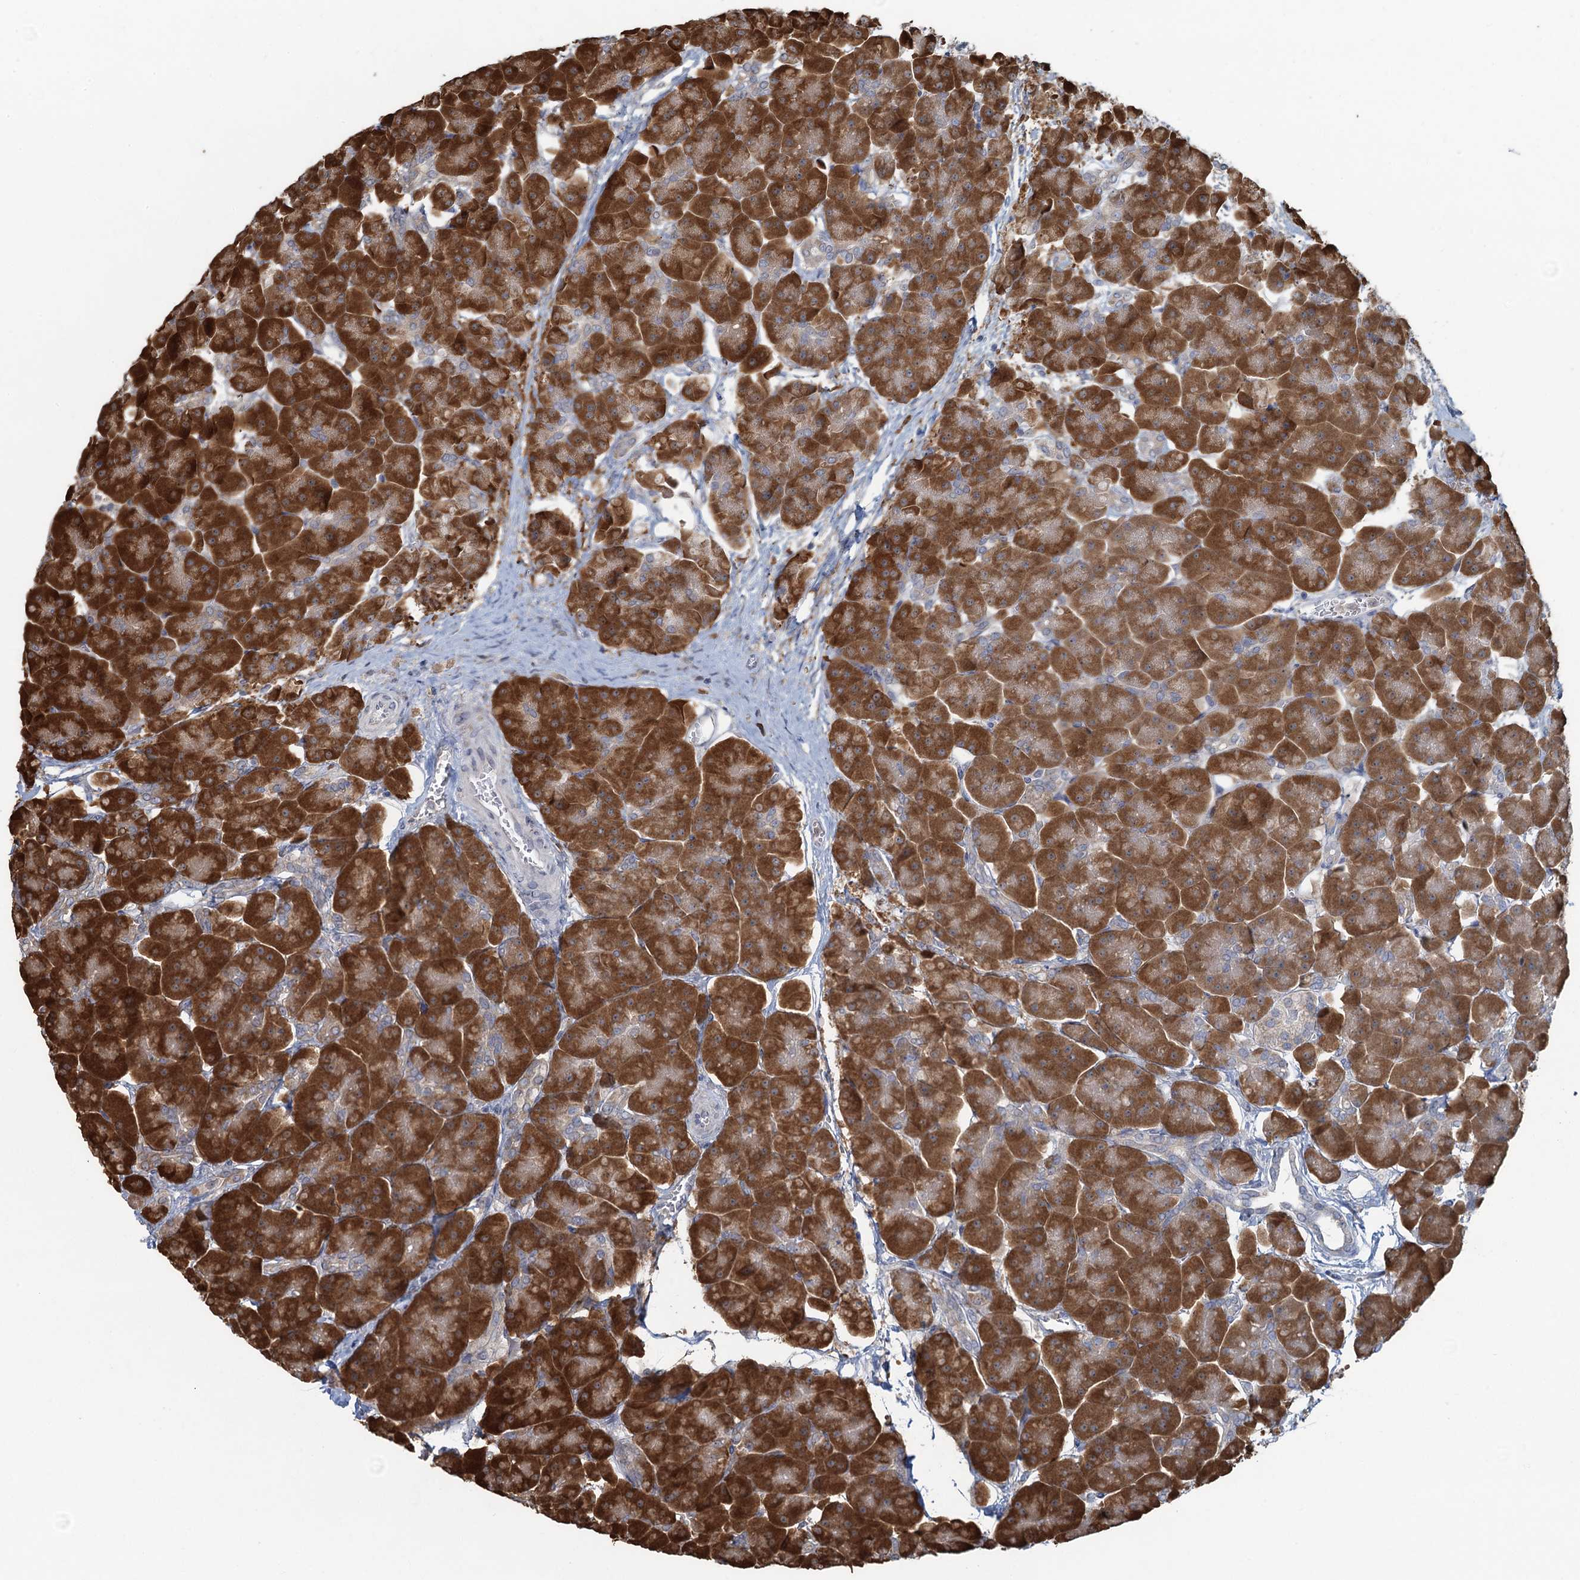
{"staining": {"intensity": "strong", "quantity": ">75%", "location": "cytoplasmic/membranous"}, "tissue": "pancreas", "cell_type": "Exocrine glandular cells", "image_type": "normal", "snomed": [{"axis": "morphology", "description": "Normal tissue, NOS"}, {"axis": "topography", "description": "Pancreas"}], "caption": "Immunohistochemical staining of normal pancreas demonstrates high levels of strong cytoplasmic/membranous staining in about >75% of exocrine glandular cells. (Stains: DAB (3,3'-diaminobenzidine) in brown, nuclei in blue, Microscopy: brightfield microscopy at high magnification).", "gene": "TEX35", "patient": {"sex": "male", "age": 66}}